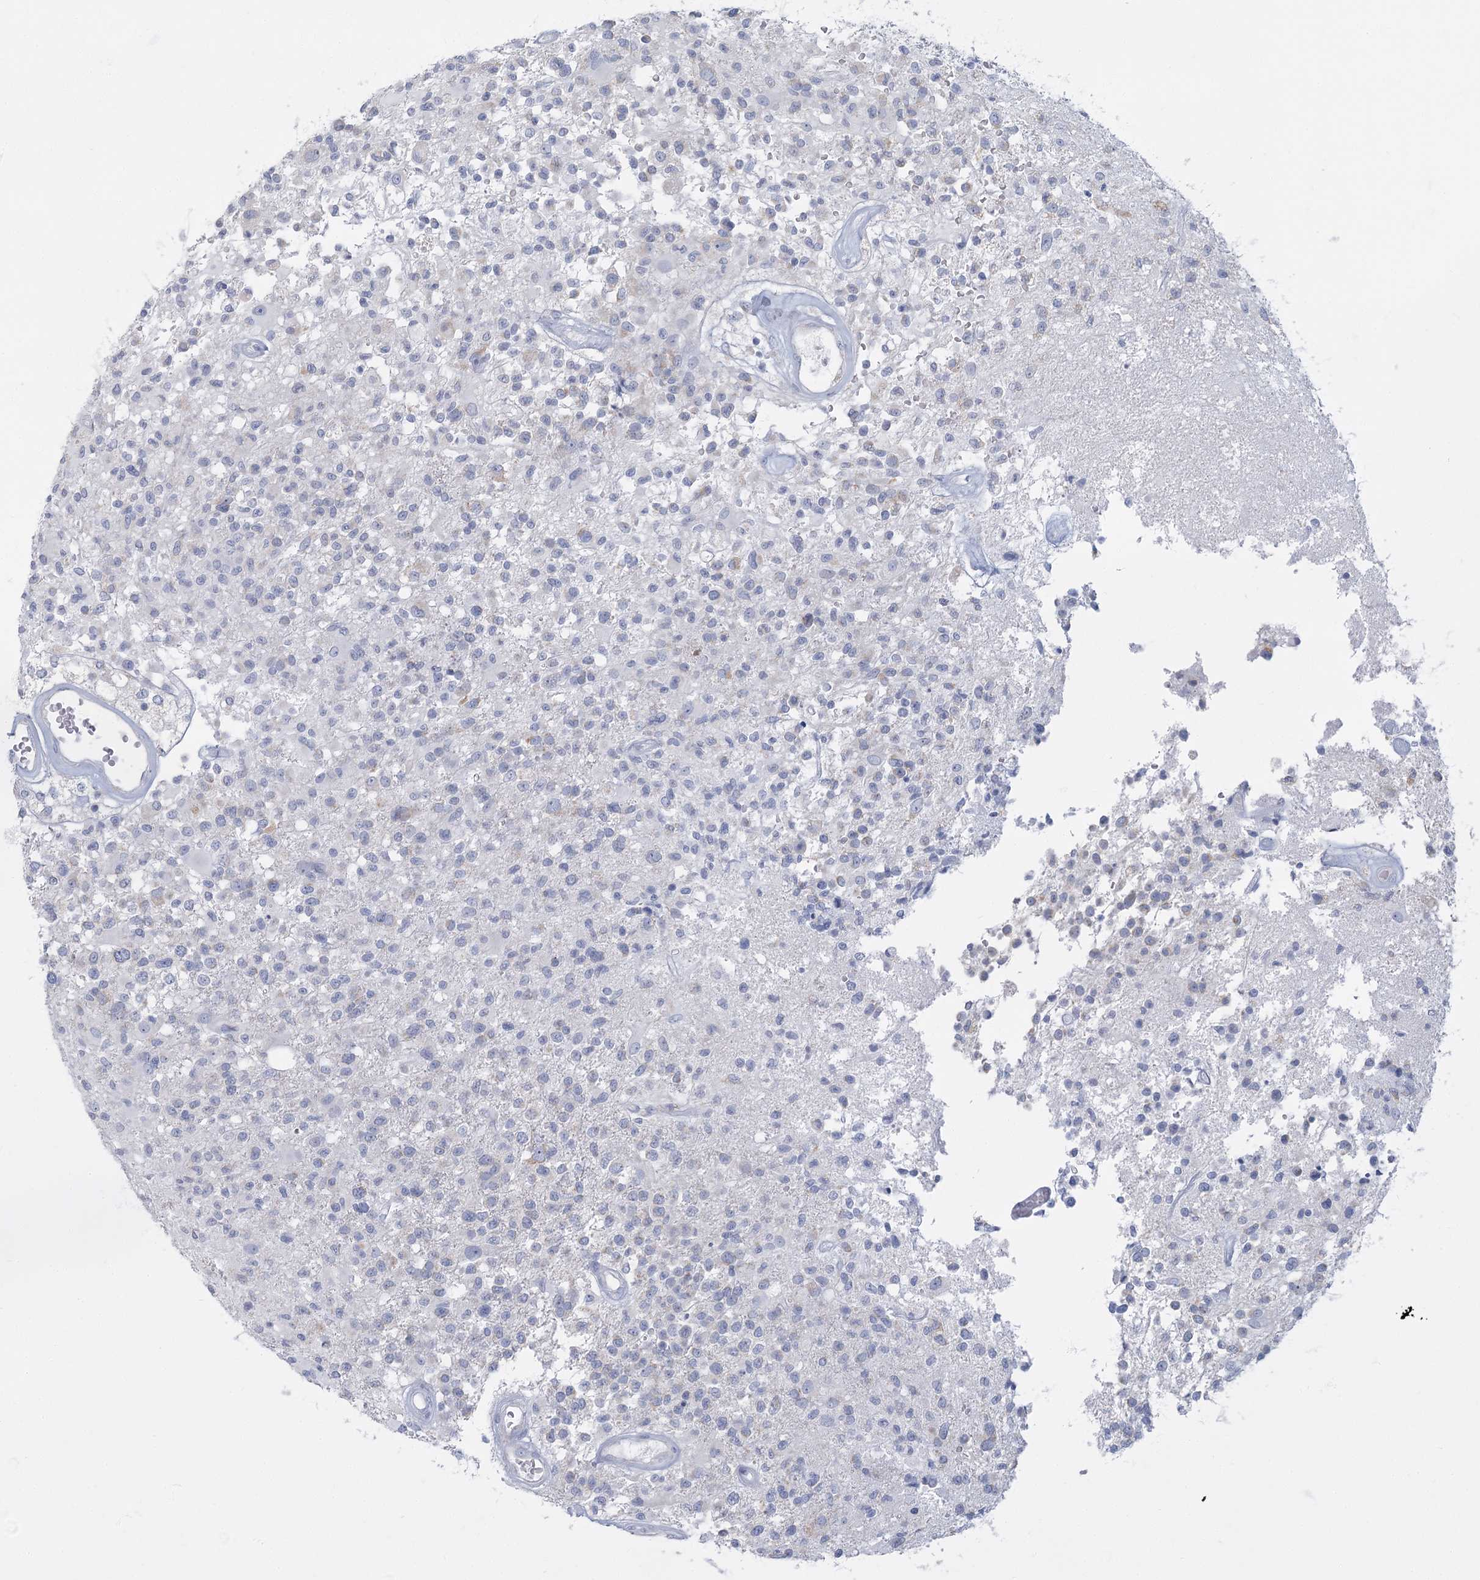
{"staining": {"intensity": "negative", "quantity": "none", "location": "none"}, "tissue": "glioma", "cell_type": "Tumor cells", "image_type": "cancer", "snomed": [{"axis": "morphology", "description": "Glioma, malignant, High grade"}, {"axis": "morphology", "description": "Glioblastoma, NOS"}, {"axis": "topography", "description": "Brain"}], "caption": "Immunohistochemical staining of human glioblastoma shows no significant positivity in tumor cells.", "gene": "FAM110C", "patient": {"sex": "male", "age": 60}}